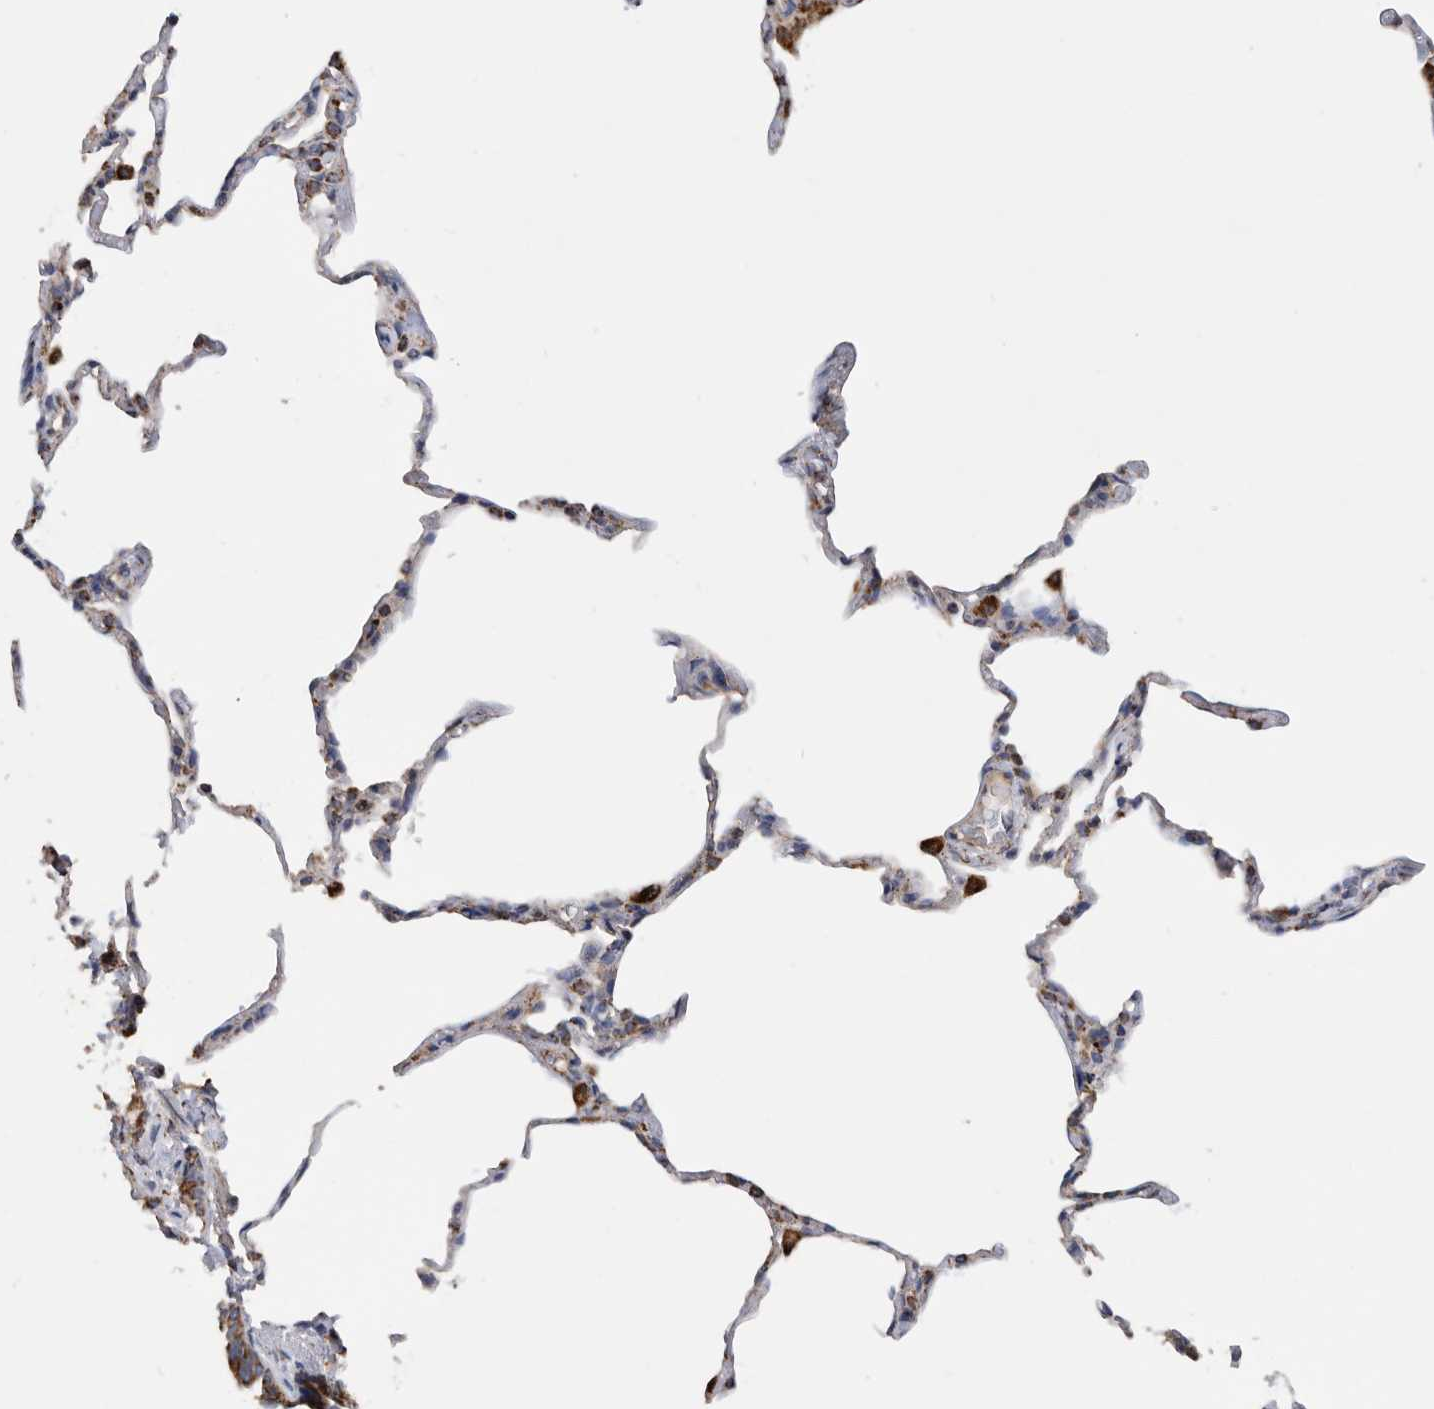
{"staining": {"intensity": "moderate", "quantity": "25%-75%", "location": "cytoplasmic/membranous"}, "tissue": "lung", "cell_type": "Alveolar cells", "image_type": "normal", "snomed": [{"axis": "morphology", "description": "Normal tissue, NOS"}, {"axis": "topography", "description": "Lung"}], "caption": "Approximately 25%-75% of alveolar cells in normal human lung exhibit moderate cytoplasmic/membranous protein expression as visualized by brown immunohistochemical staining.", "gene": "WFDC1", "patient": {"sex": "male", "age": 20}}